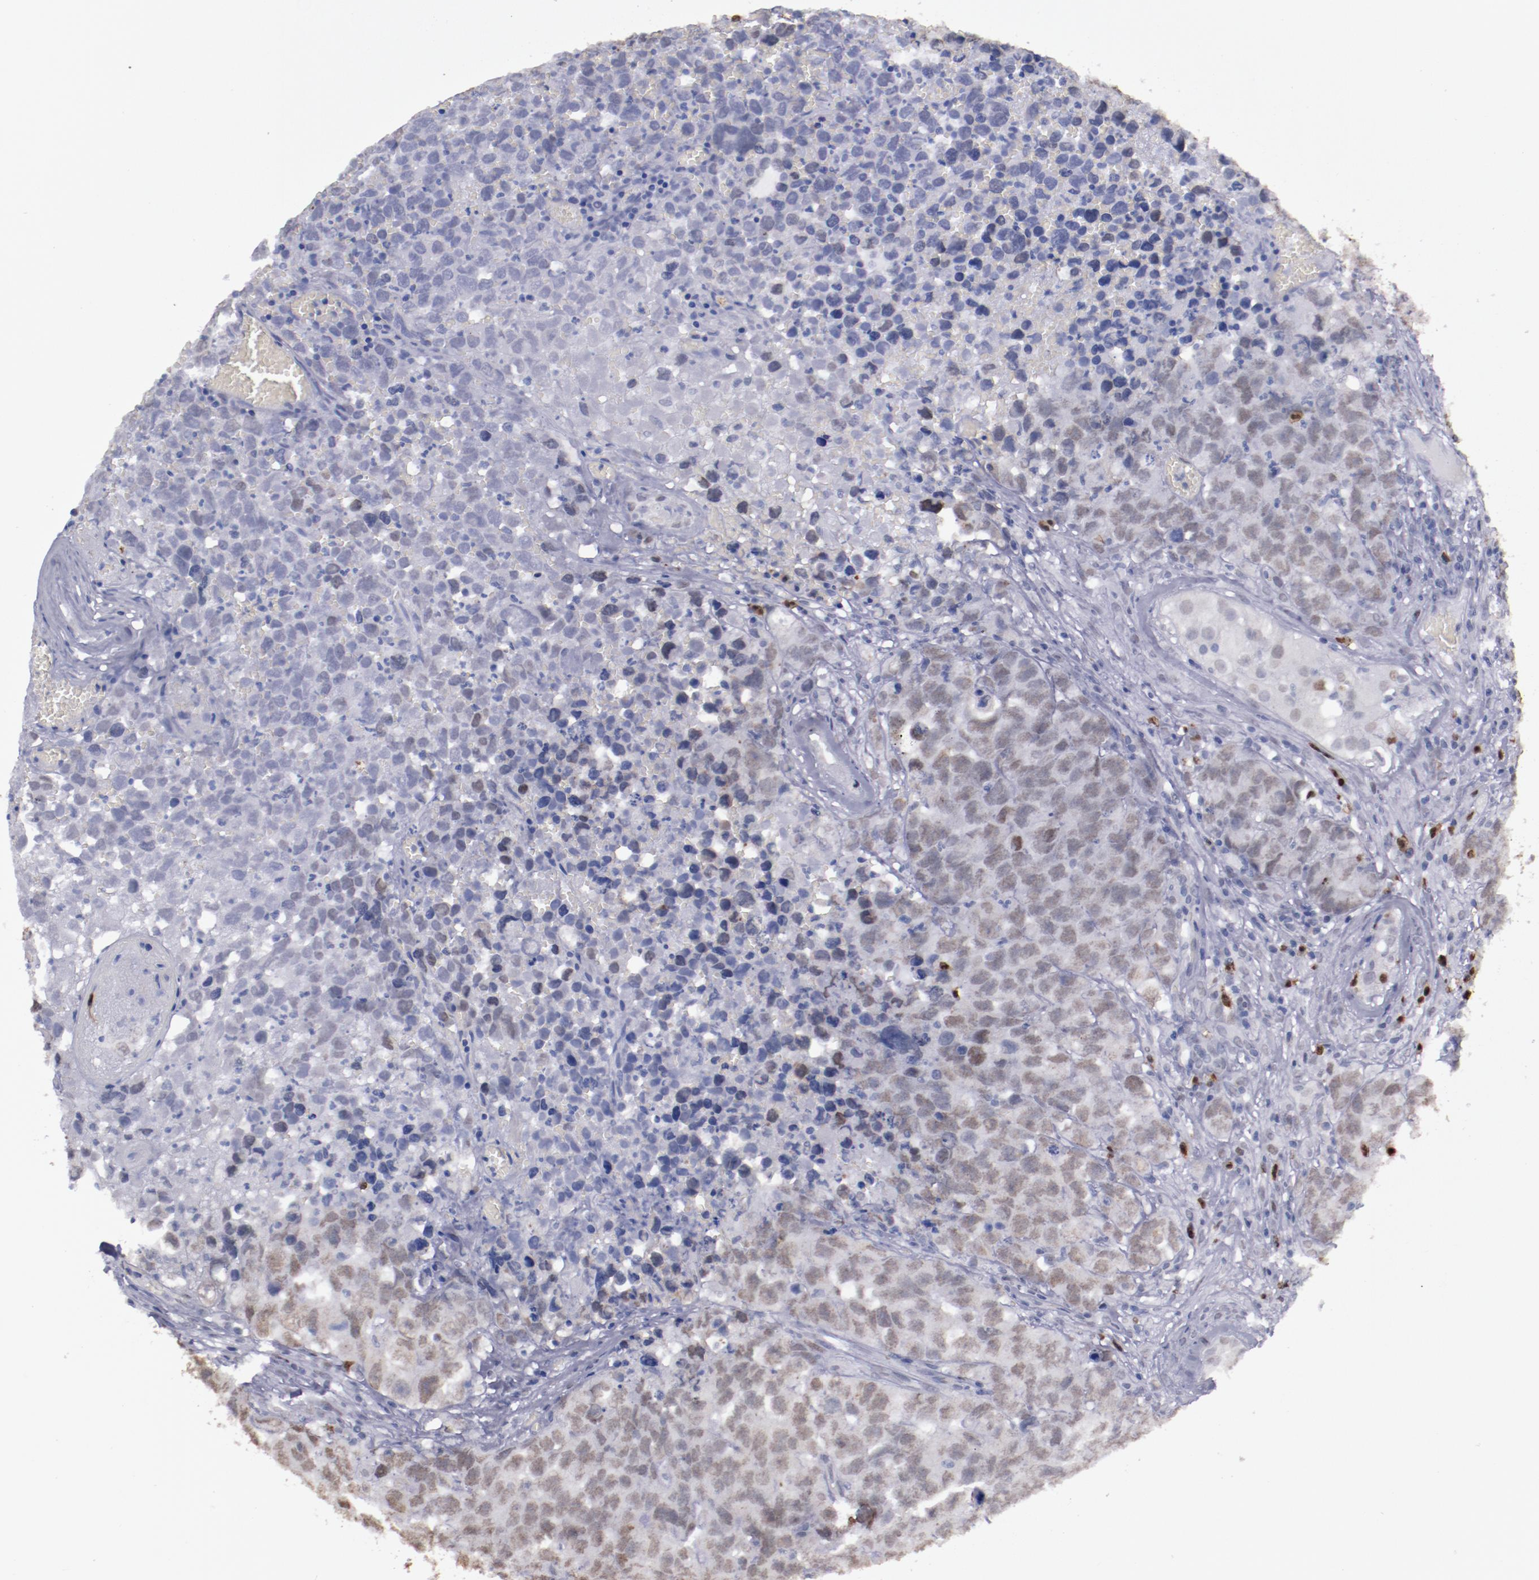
{"staining": {"intensity": "weak", "quantity": "25%-75%", "location": "nuclear"}, "tissue": "testis cancer", "cell_type": "Tumor cells", "image_type": "cancer", "snomed": [{"axis": "morphology", "description": "Carcinoma, Embryonal, NOS"}, {"axis": "topography", "description": "Testis"}], "caption": "Brown immunohistochemical staining in testis cancer (embryonal carcinoma) displays weak nuclear expression in approximately 25%-75% of tumor cells. (DAB IHC, brown staining for protein, blue staining for nuclei).", "gene": "IRF4", "patient": {"sex": "male", "age": 31}}